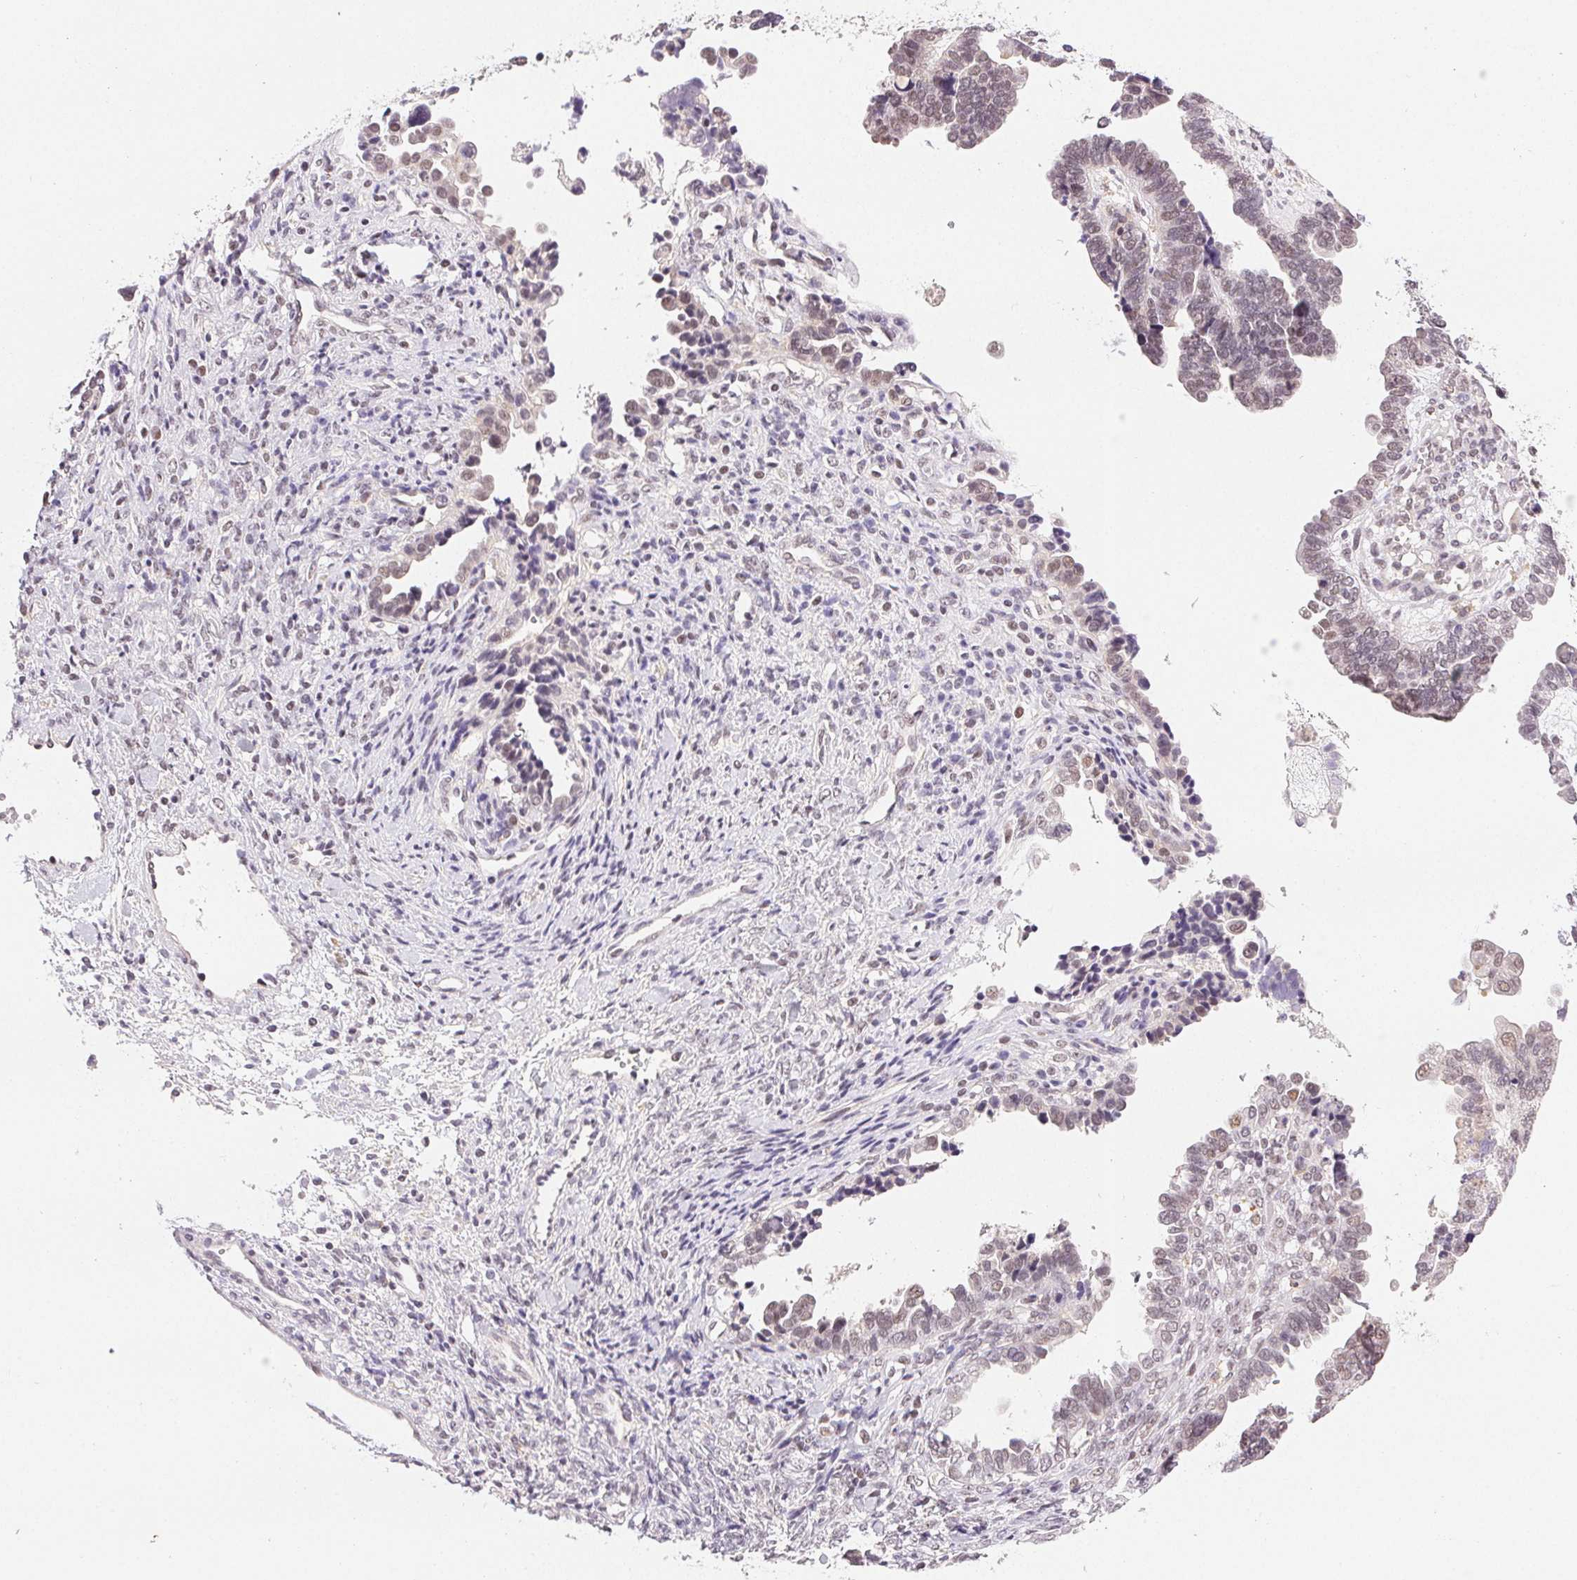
{"staining": {"intensity": "moderate", "quantity": "25%-75%", "location": "nuclear"}, "tissue": "ovarian cancer", "cell_type": "Tumor cells", "image_type": "cancer", "snomed": [{"axis": "morphology", "description": "Cystadenocarcinoma, serous, NOS"}, {"axis": "topography", "description": "Ovary"}], "caption": "Ovarian cancer stained with DAB (3,3'-diaminobenzidine) immunohistochemistry (IHC) reveals medium levels of moderate nuclear expression in about 25%-75% of tumor cells. (IHC, brightfield microscopy, high magnification).", "gene": "PRPF18", "patient": {"sex": "female", "age": 51}}